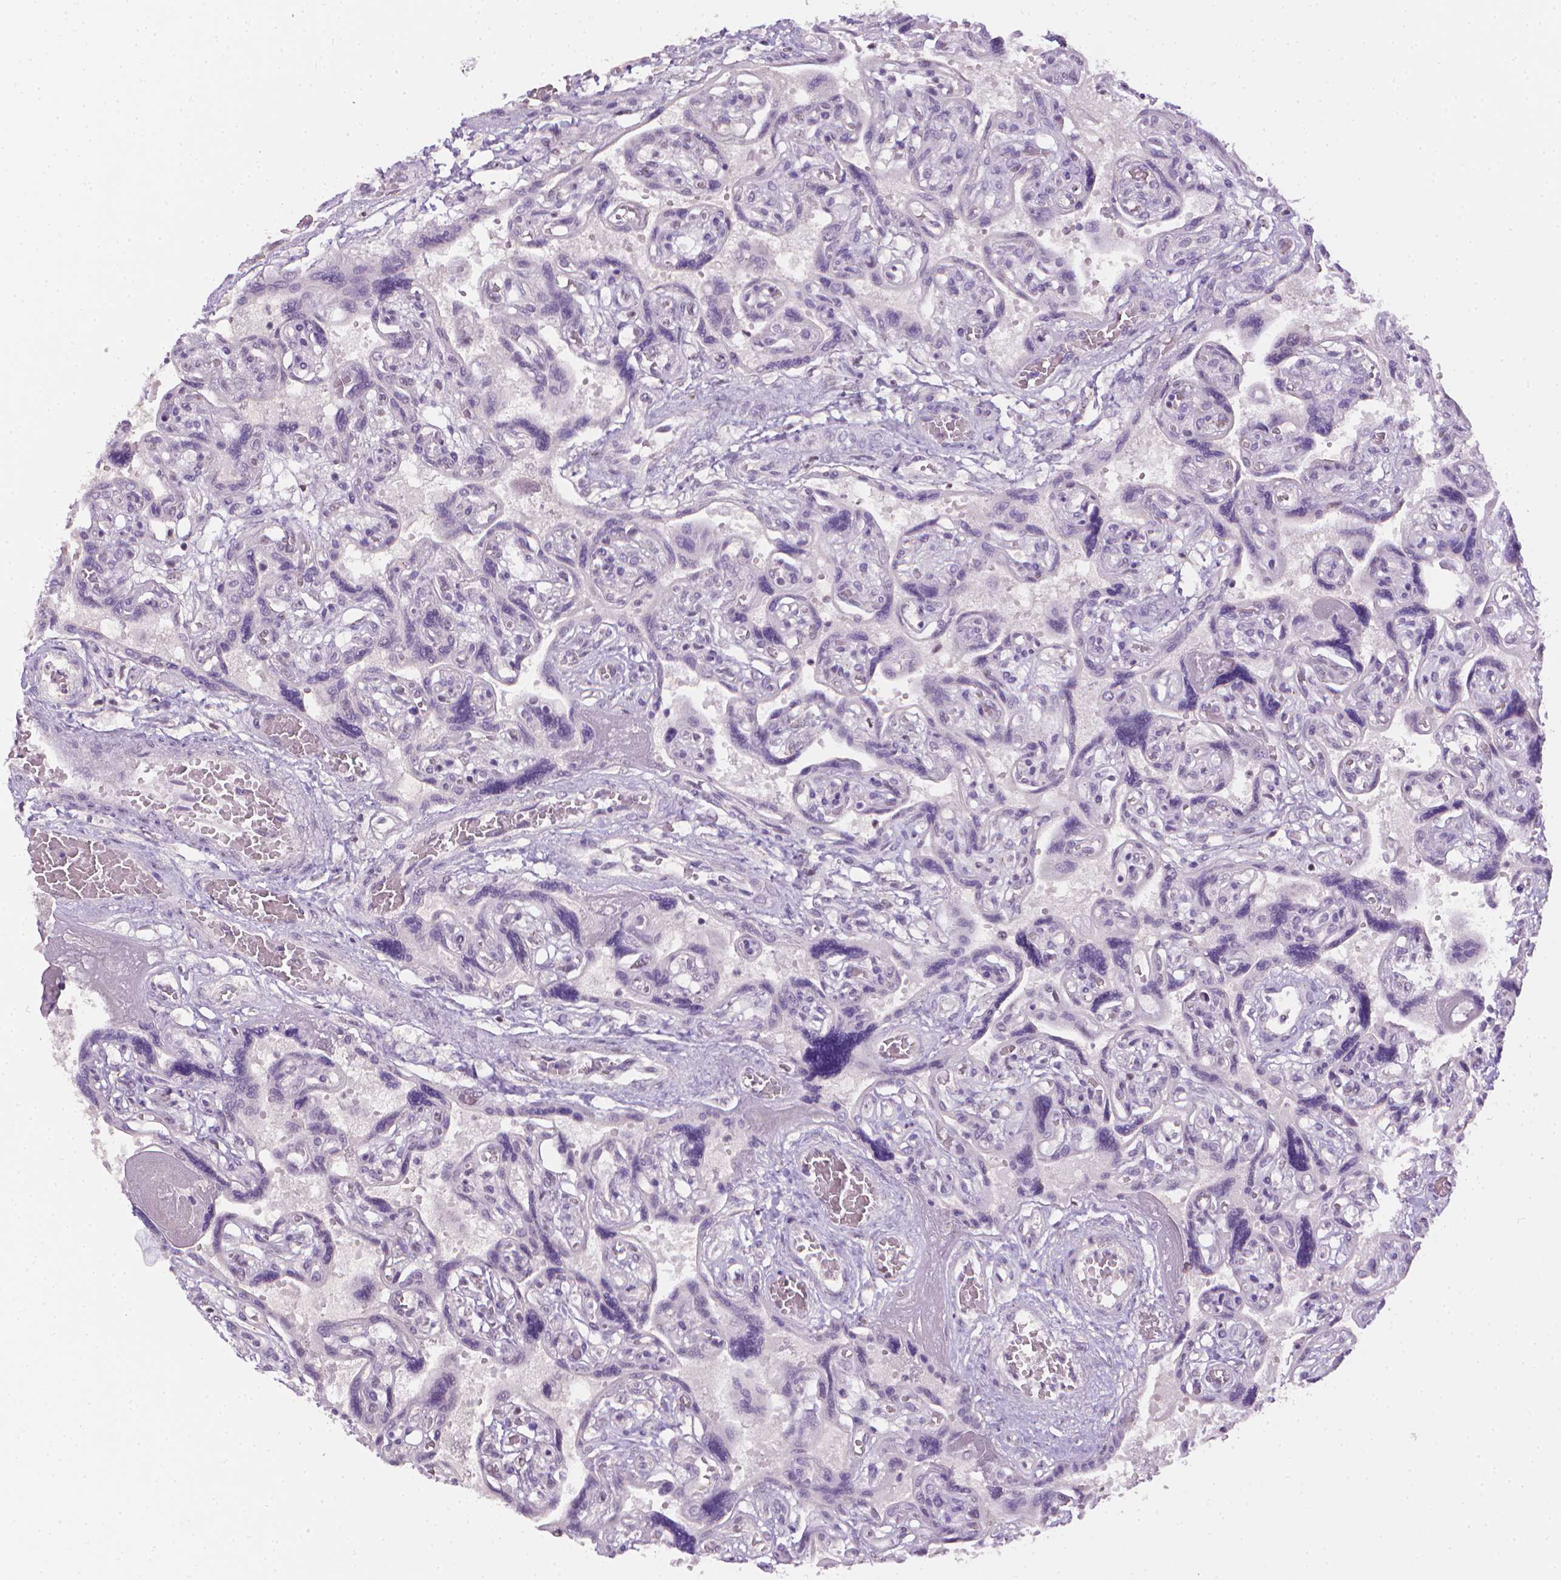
{"staining": {"intensity": "negative", "quantity": "none", "location": "none"}, "tissue": "placenta", "cell_type": "Decidual cells", "image_type": "normal", "snomed": [{"axis": "morphology", "description": "Normal tissue, NOS"}, {"axis": "topography", "description": "Placenta"}], "caption": "Immunohistochemistry (IHC) image of normal human placenta stained for a protein (brown), which exhibits no positivity in decidual cells. (DAB immunohistochemistry with hematoxylin counter stain).", "gene": "NCAN", "patient": {"sex": "female", "age": 32}}